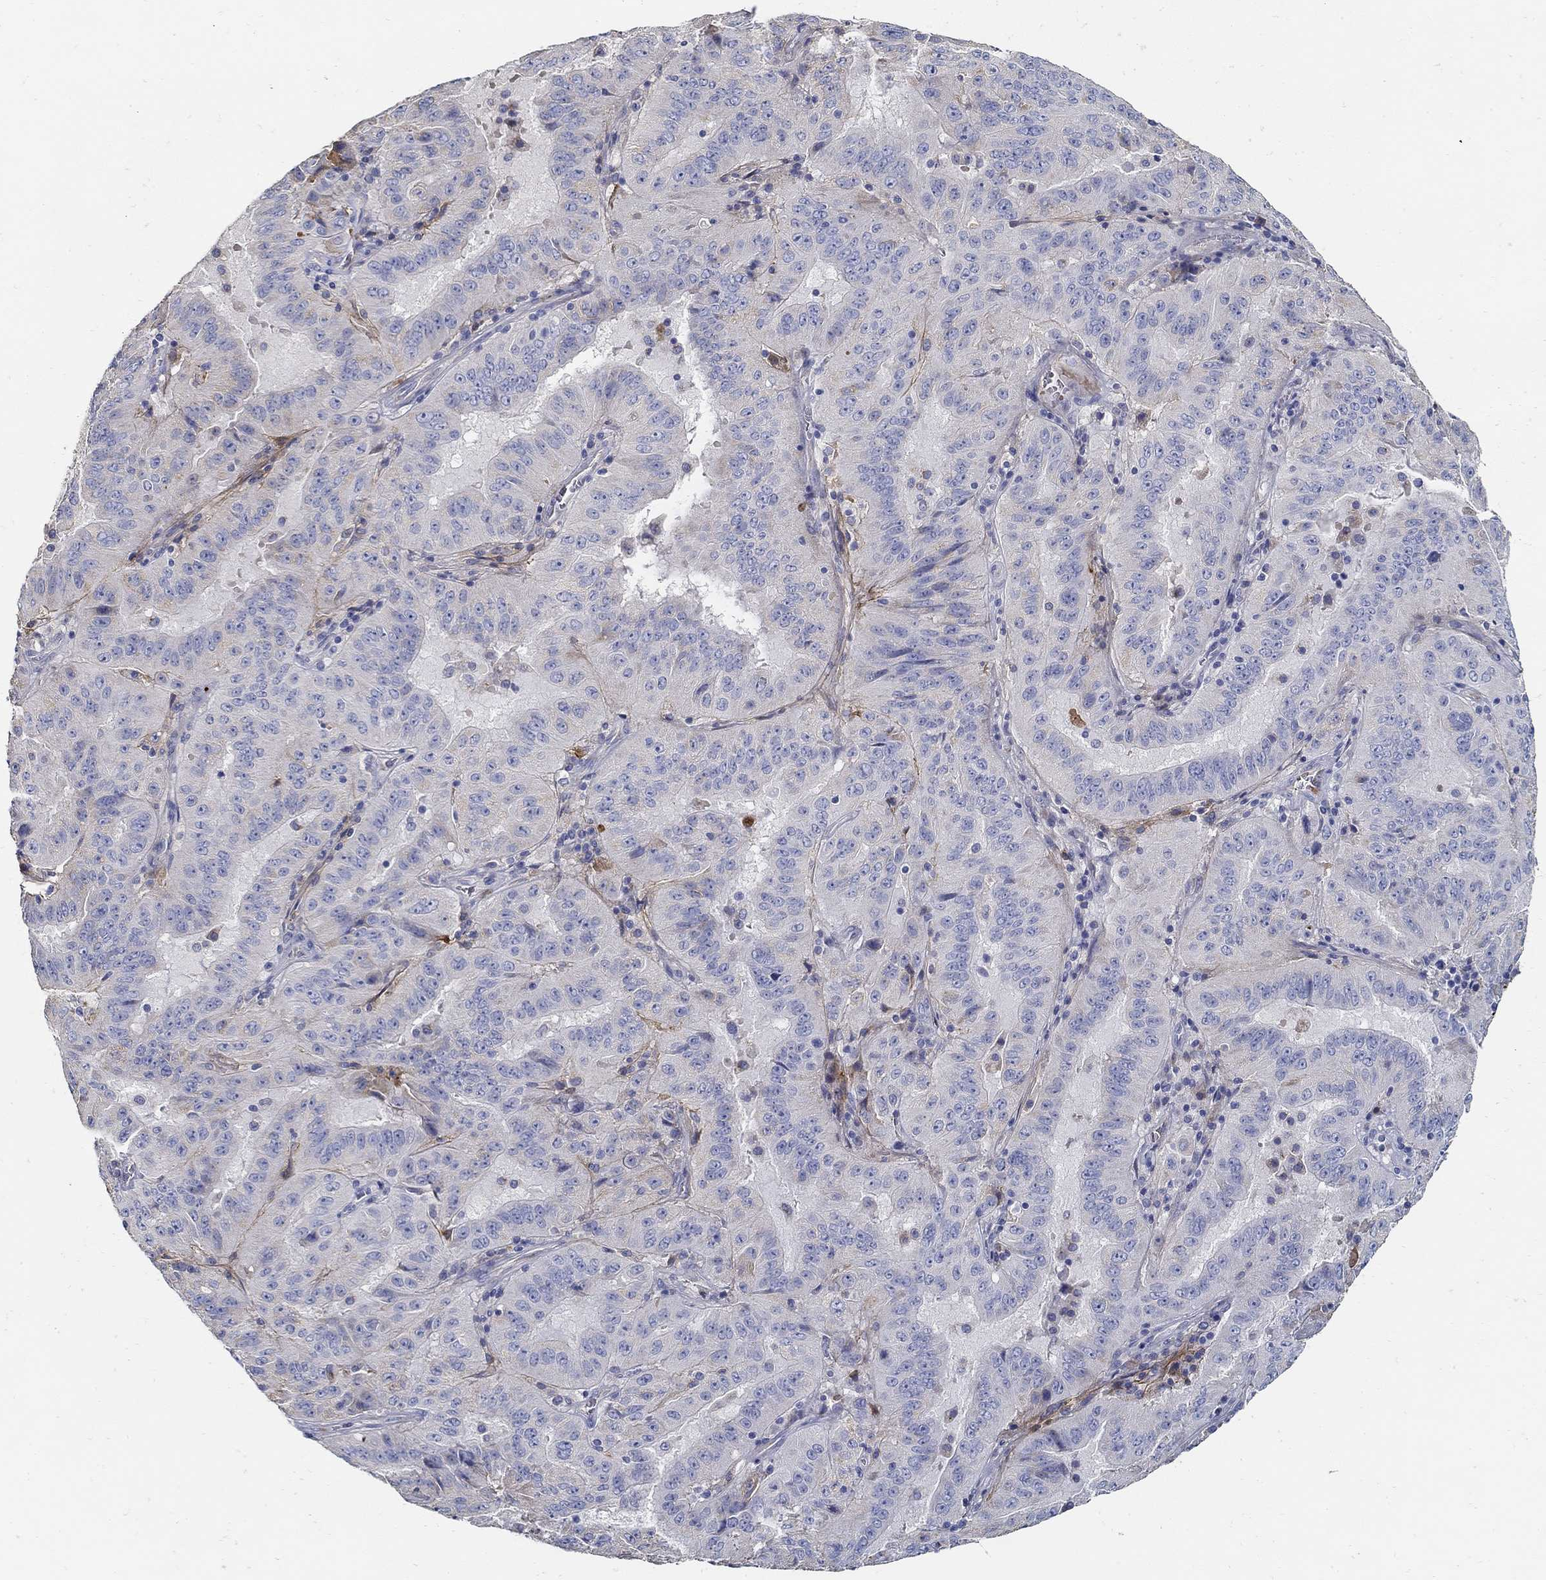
{"staining": {"intensity": "negative", "quantity": "none", "location": "none"}, "tissue": "pancreatic cancer", "cell_type": "Tumor cells", "image_type": "cancer", "snomed": [{"axis": "morphology", "description": "Adenocarcinoma, NOS"}, {"axis": "topography", "description": "Pancreas"}], "caption": "Immunohistochemistry image of human adenocarcinoma (pancreatic) stained for a protein (brown), which shows no expression in tumor cells. The staining was performed using DAB (3,3'-diaminobenzidine) to visualize the protein expression in brown, while the nuclei were stained in blue with hematoxylin (Magnification: 20x).", "gene": "TGFBI", "patient": {"sex": "male", "age": 63}}